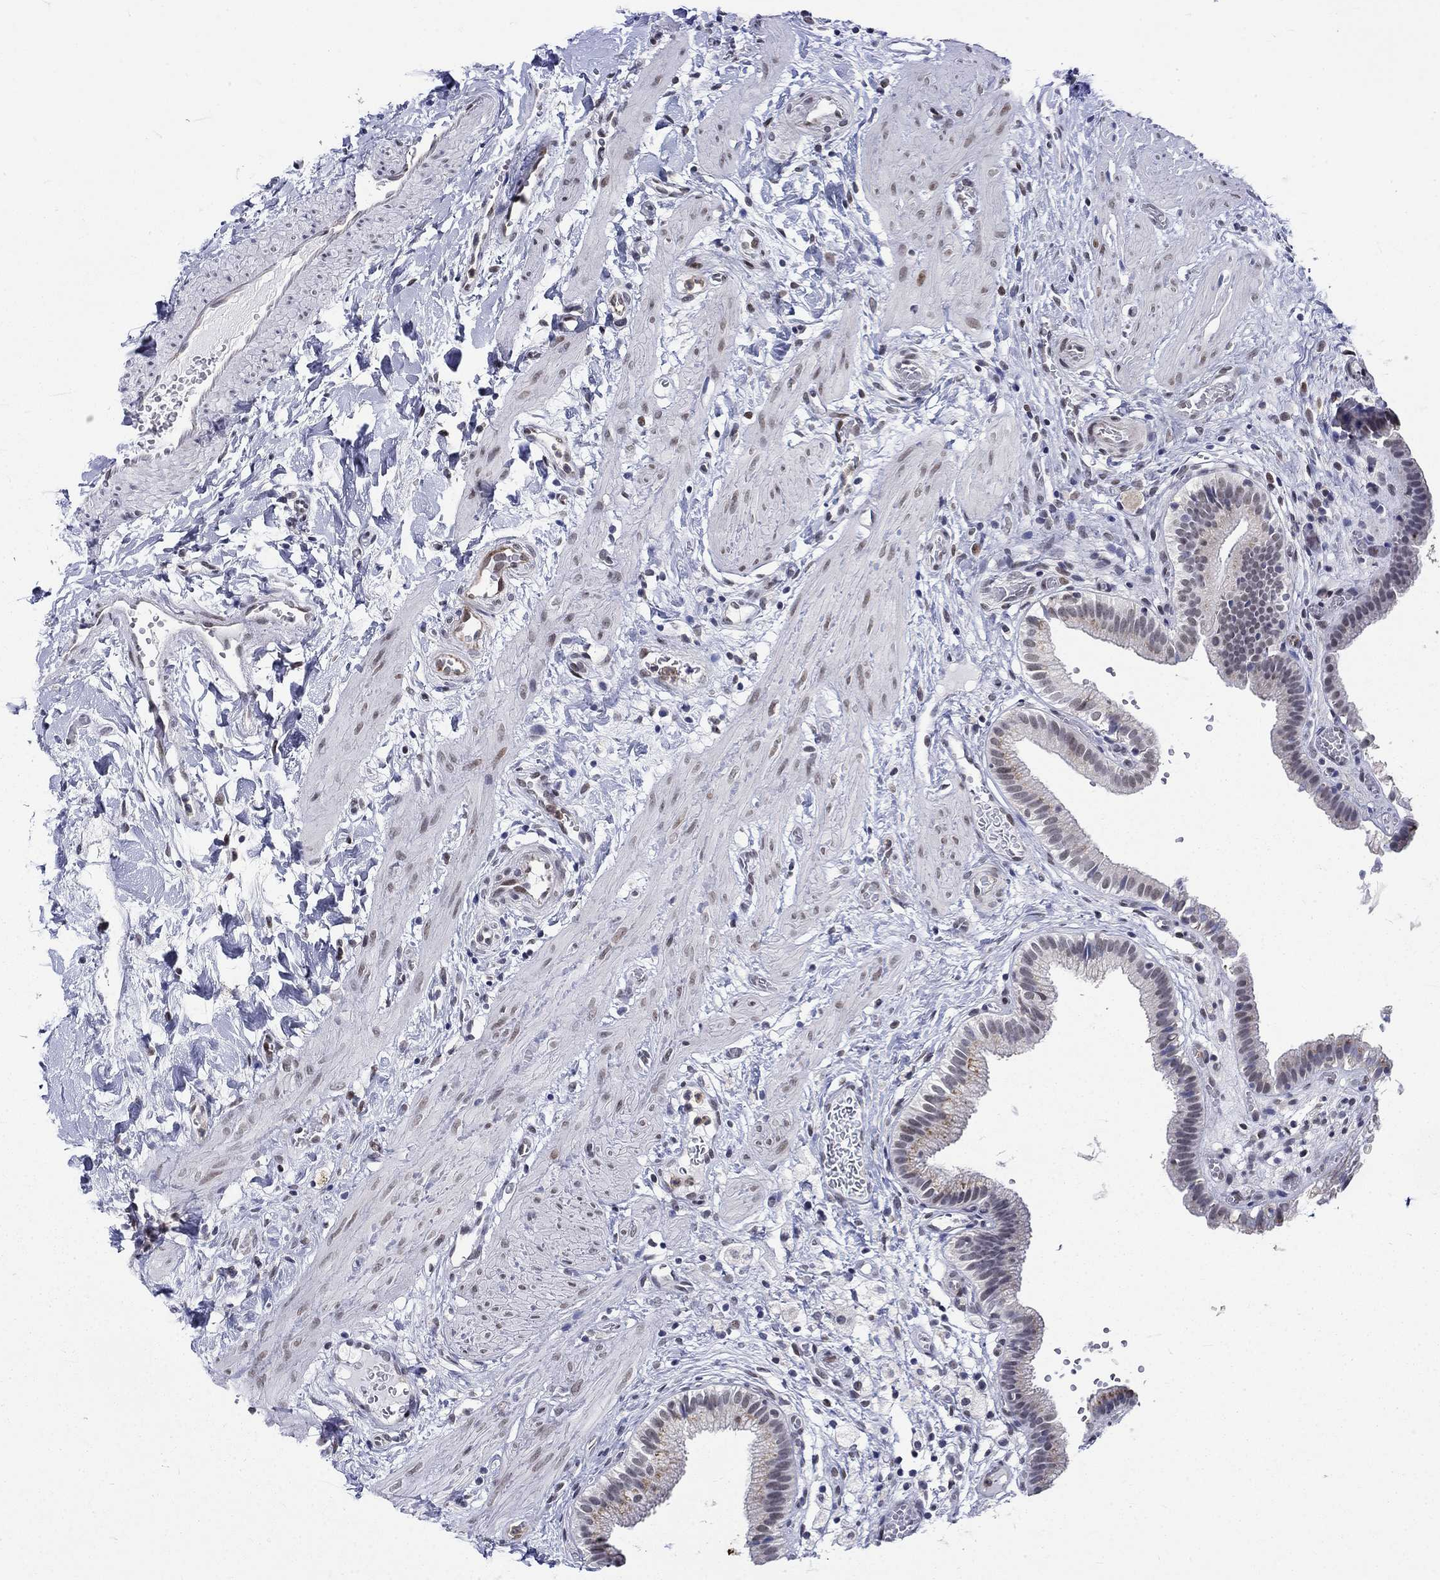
{"staining": {"intensity": "negative", "quantity": "none", "location": "none"}, "tissue": "gallbladder", "cell_type": "Glandular cells", "image_type": "normal", "snomed": [{"axis": "morphology", "description": "Normal tissue, NOS"}, {"axis": "topography", "description": "Gallbladder"}], "caption": "The histopathology image reveals no significant expression in glandular cells of gallbladder. (Immunohistochemistry, brightfield microscopy, high magnification).", "gene": "ST6GALNAC1", "patient": {"sex": "female", "age": 24}}